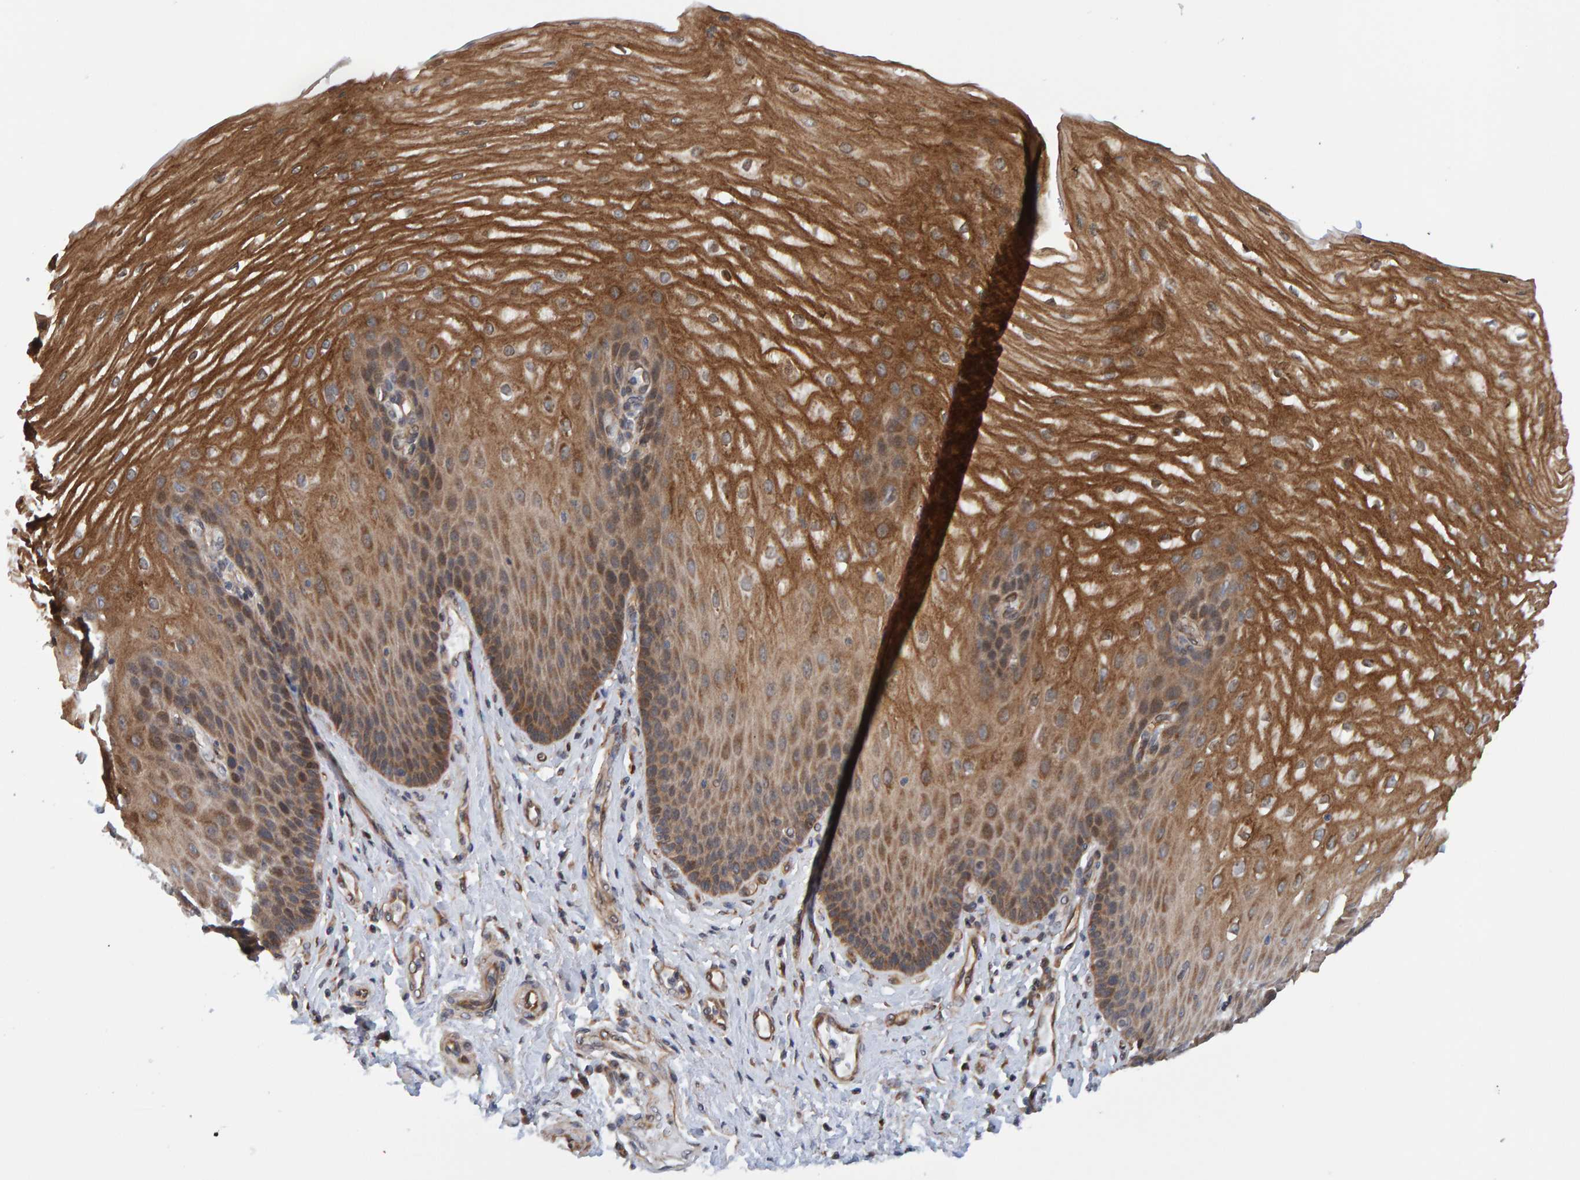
{"staining": {"intensity": "strong", "quantity": ">75%", "location": "cytoplasmic/membranous"}, "tissue": "esophagus", "cell_type": "Squamous epithelial cells", "image_type": "normal", "snomed": [{"axis": "morphology", "description": "Normal tissue, NOS"}, {"axis": "topography", "description": "Esophagus"}], "caption": "Human esophagus stained with a brown dye displays strong cytoplasmic/membranous positive staining in about >75% of squamous epithelial cells.", "gene": "SCRN2", "patient": {"sex": "male", "age": 54}}